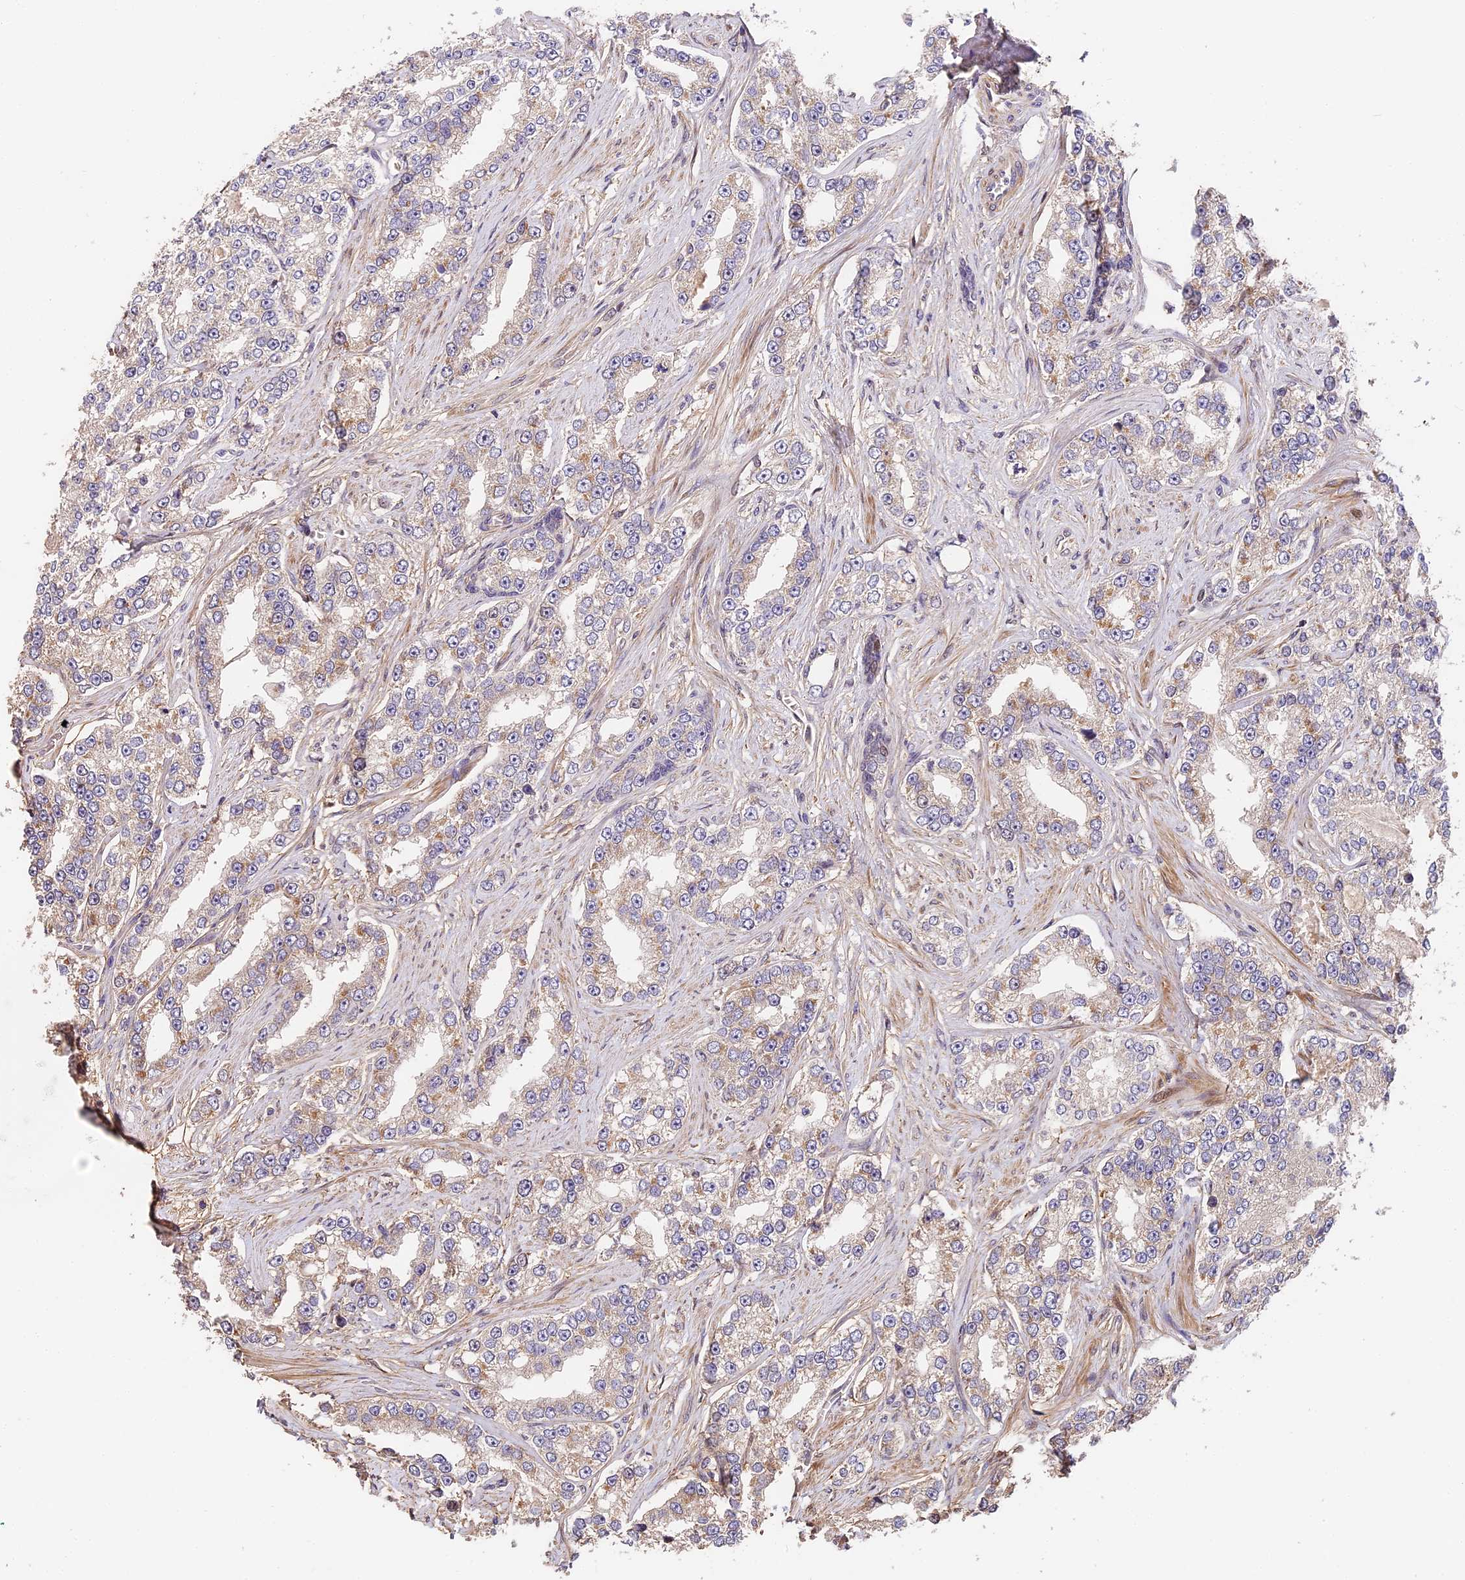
{"staining": {"intensity": "negative", "quantity": "none", "location": "none"}, "tissue": "prostate cancer", "cell_type": "Tumor cells", "image_type": "cancer", "snomed": [{"axis": "morphology", "description": "Normal tissue, NOS"}, {"axis": "morphology", "description": "Adenocarcinoma, High grade"}, {"axis": "topography", "description": "Prostate"}], "caption": "Protein analysis of high-grade adenocarcinoma (prostate) exhibits no significant staining in tumor cells.", "gene": "ARHGAP17", "patient": {"sex": "male", "age": 83}}